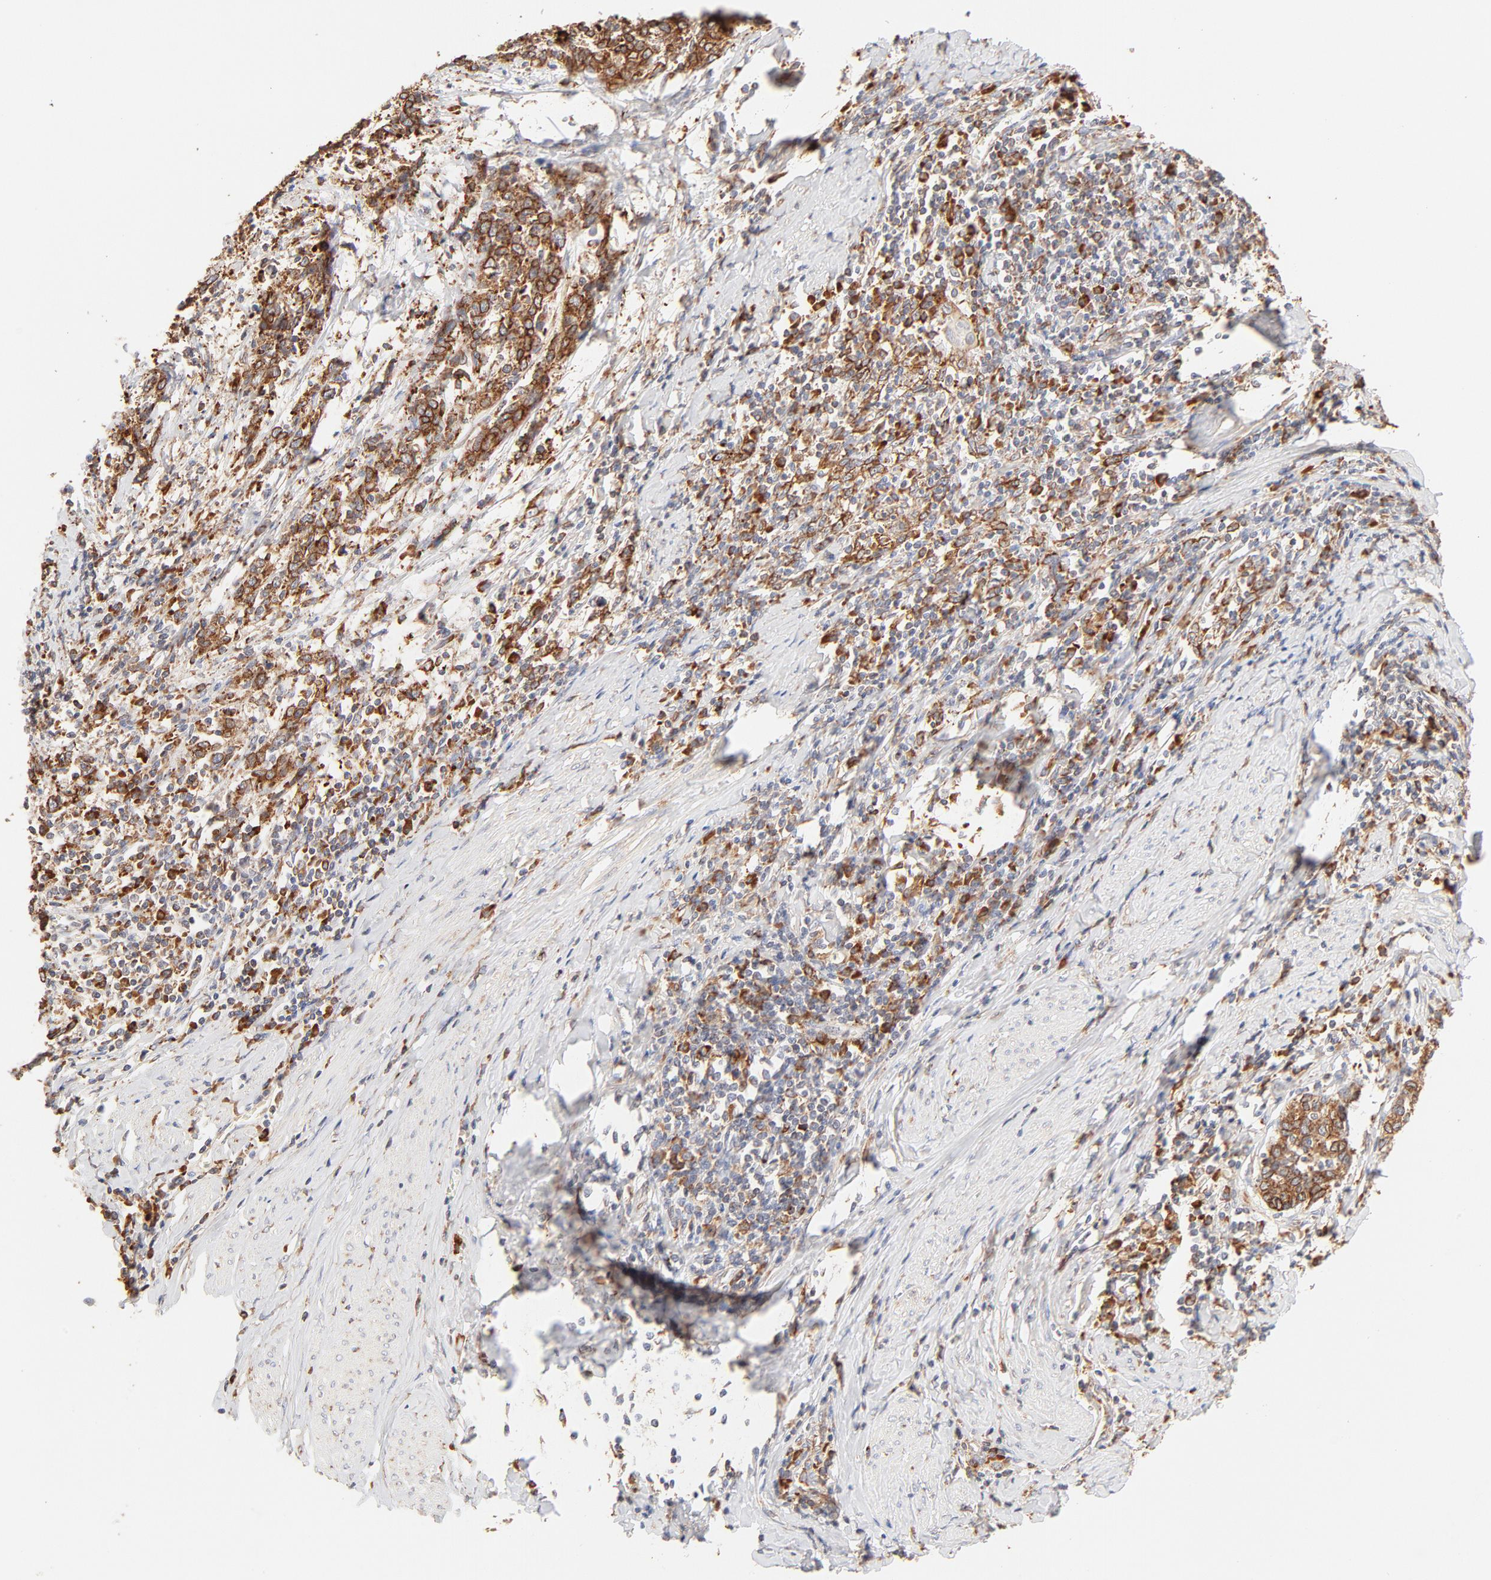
{"staining": {"intensity": "strong", "quantity": ">75%", "location": "cytoplasmic/membranous"}, "tissue": "cervical cancer", "cell_type": "Tumor cells", "image_type": "cancer", "snomed": [{"axis": "morphology", "description": "Squamous cell carcinoma, NOS"}, {"axis": "topography", "description": "Cervix"}], "caption": "Cervical cancer stained for a protein (brown) demonstrates strong cytoplasmic/membranous positive expression in approximately >75% of tumor cells.", "gene": "PARP12", "patient": {"sex": "female", "age": 41}}